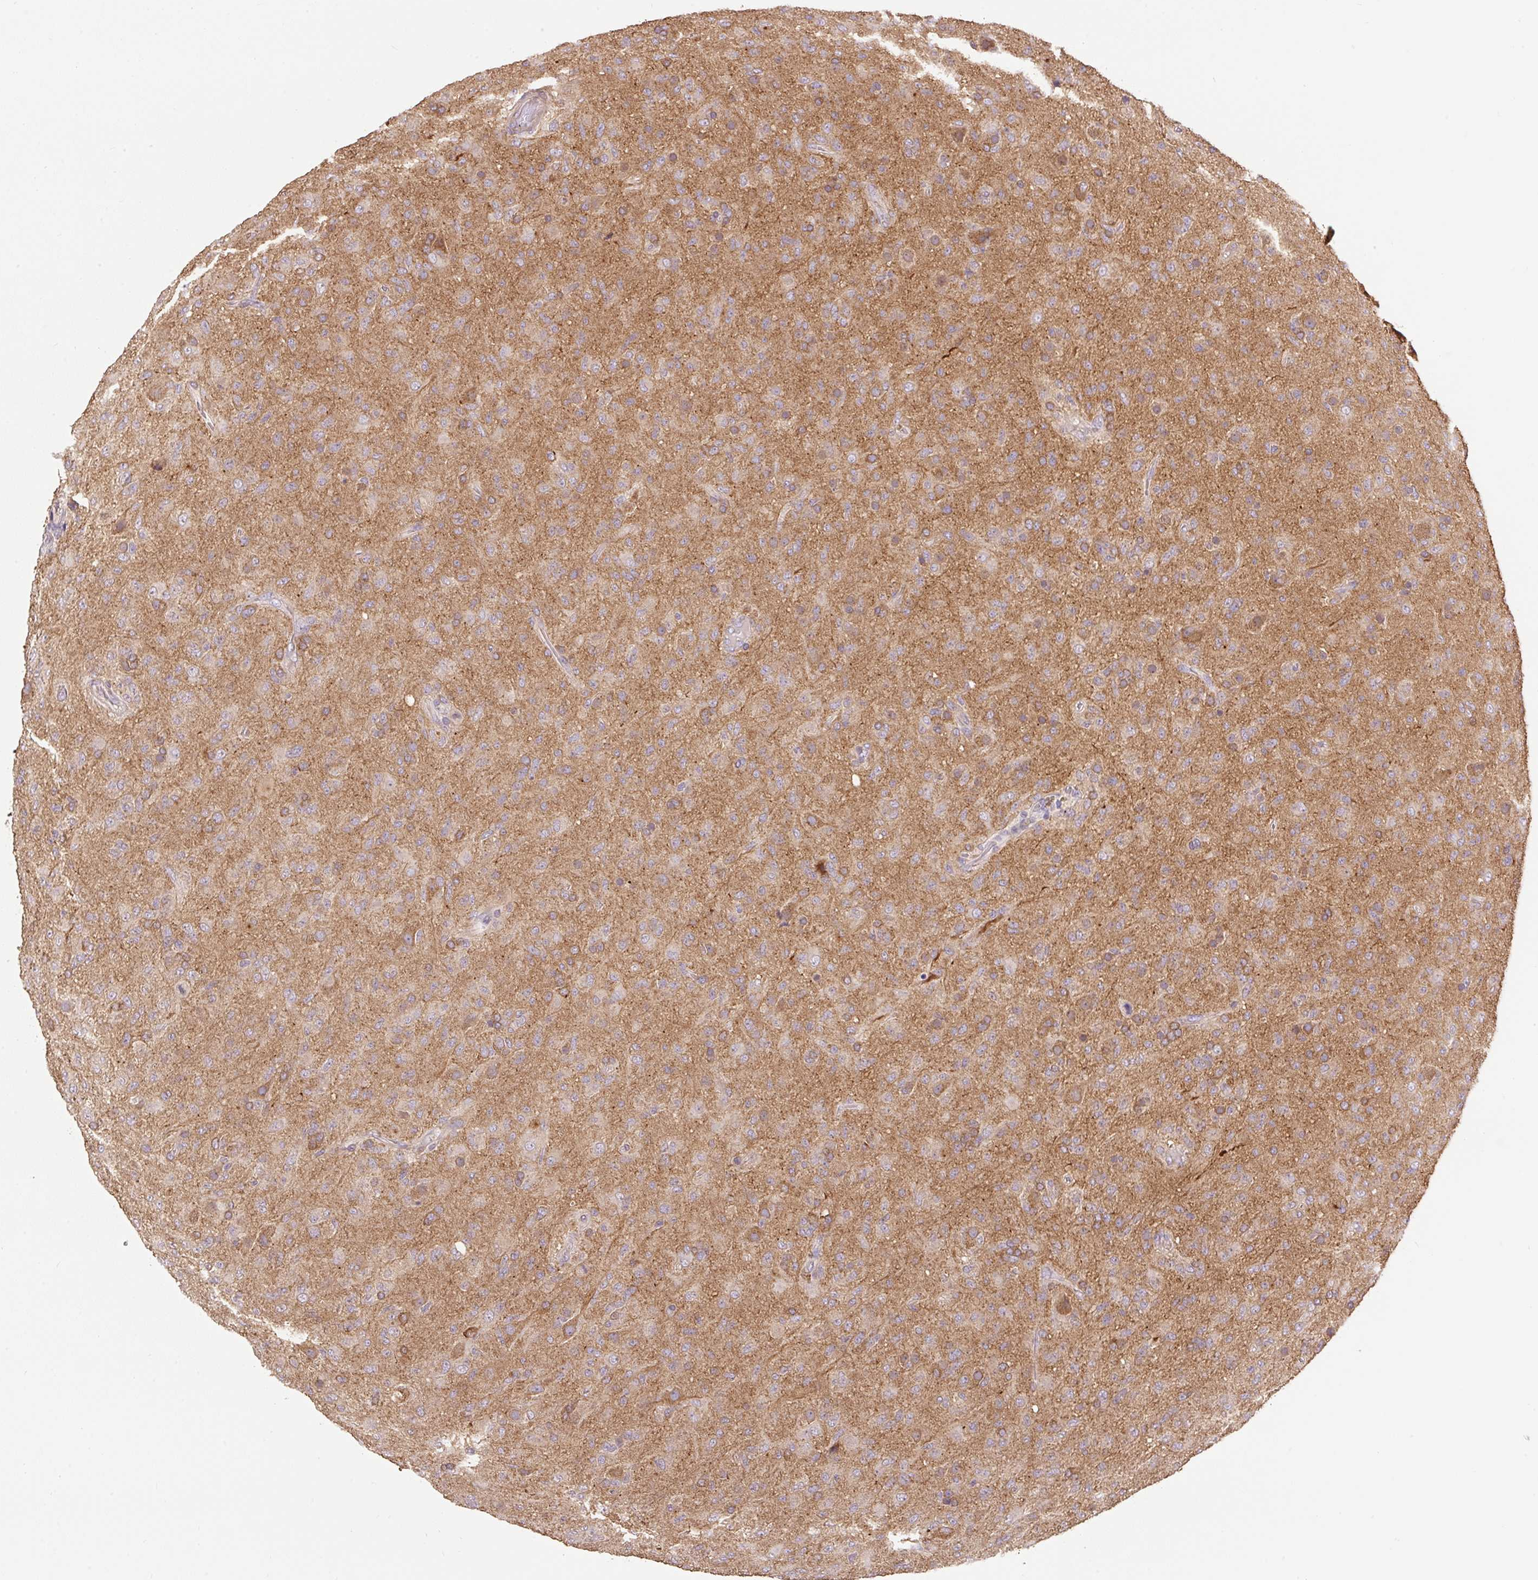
{"staining": {"intensity": "negative", "quantity": "none", "location": "none"}, "tissue": "glioma", "cell_type": "Tumor cells", "image_type": "cancer", "snomed": [{"axis": "morphology", "description": "Glioma, malignant, Low grade"}, {"axis": "topography", "description": "Brain"}], "caption": "A histopathology image of malignant low-grade glioma stained for a protein exhibits no brown staining in tumor cells.", "gene": "COX8A", "patient": {"sex": "male", "age": 65}}